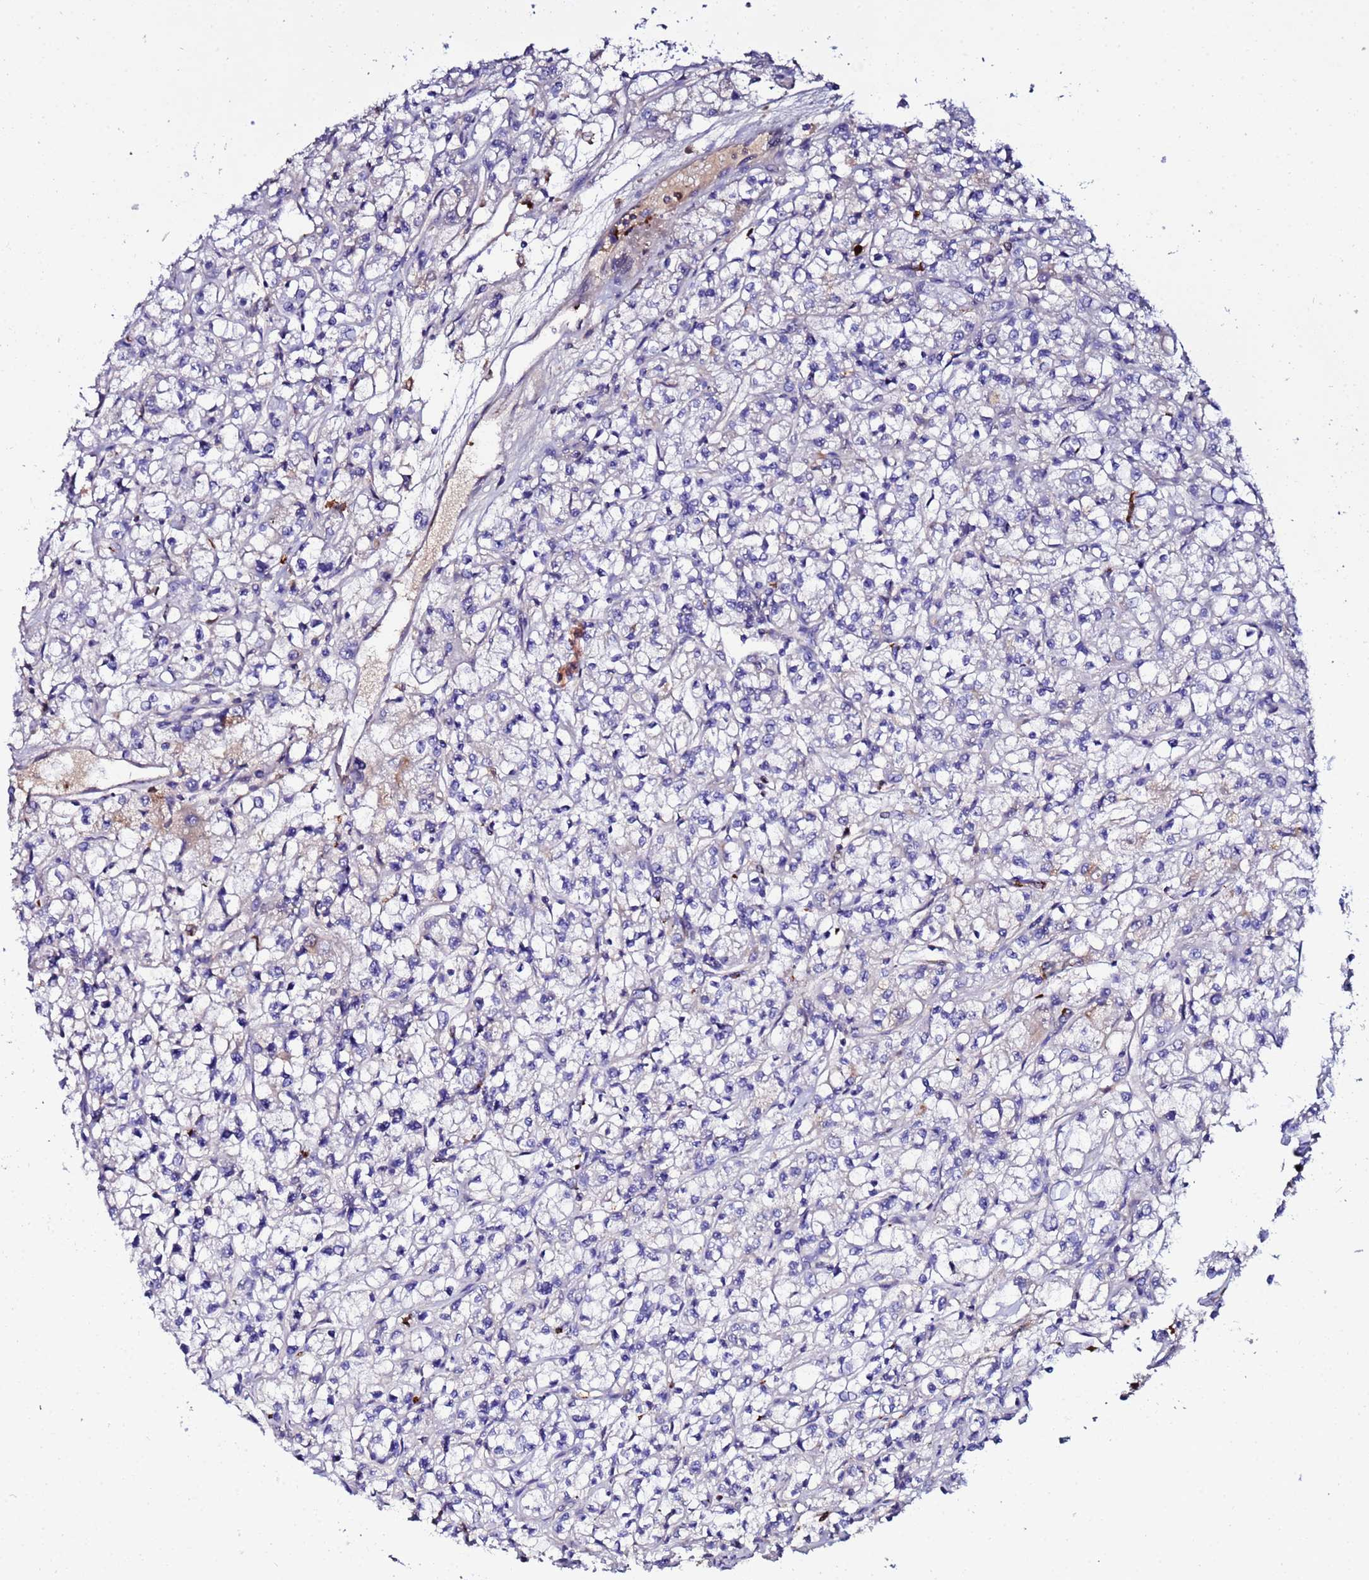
{"staining": {"intensity": "negative", "quantity": "none", "location": "none"}, "tissue": "renal cancer", "cell_type": "Tumor cells", "image_type": "cancer", "snomed": [{"axis": "morphology", "description": "Adenocarcinoma, NOS"}, {"axis": "topography", "description": "Kidney"}], "caption": "The immunohistochemistry (IHC) histopathology image has no significant staining in tumor cells of adenocarcinoma (renal) tissue. (DAB immunohistochemistry with hematoxylin counter stain).", "gene": "TUBAL3", "patient": {"sex": "female", "age": 59}}